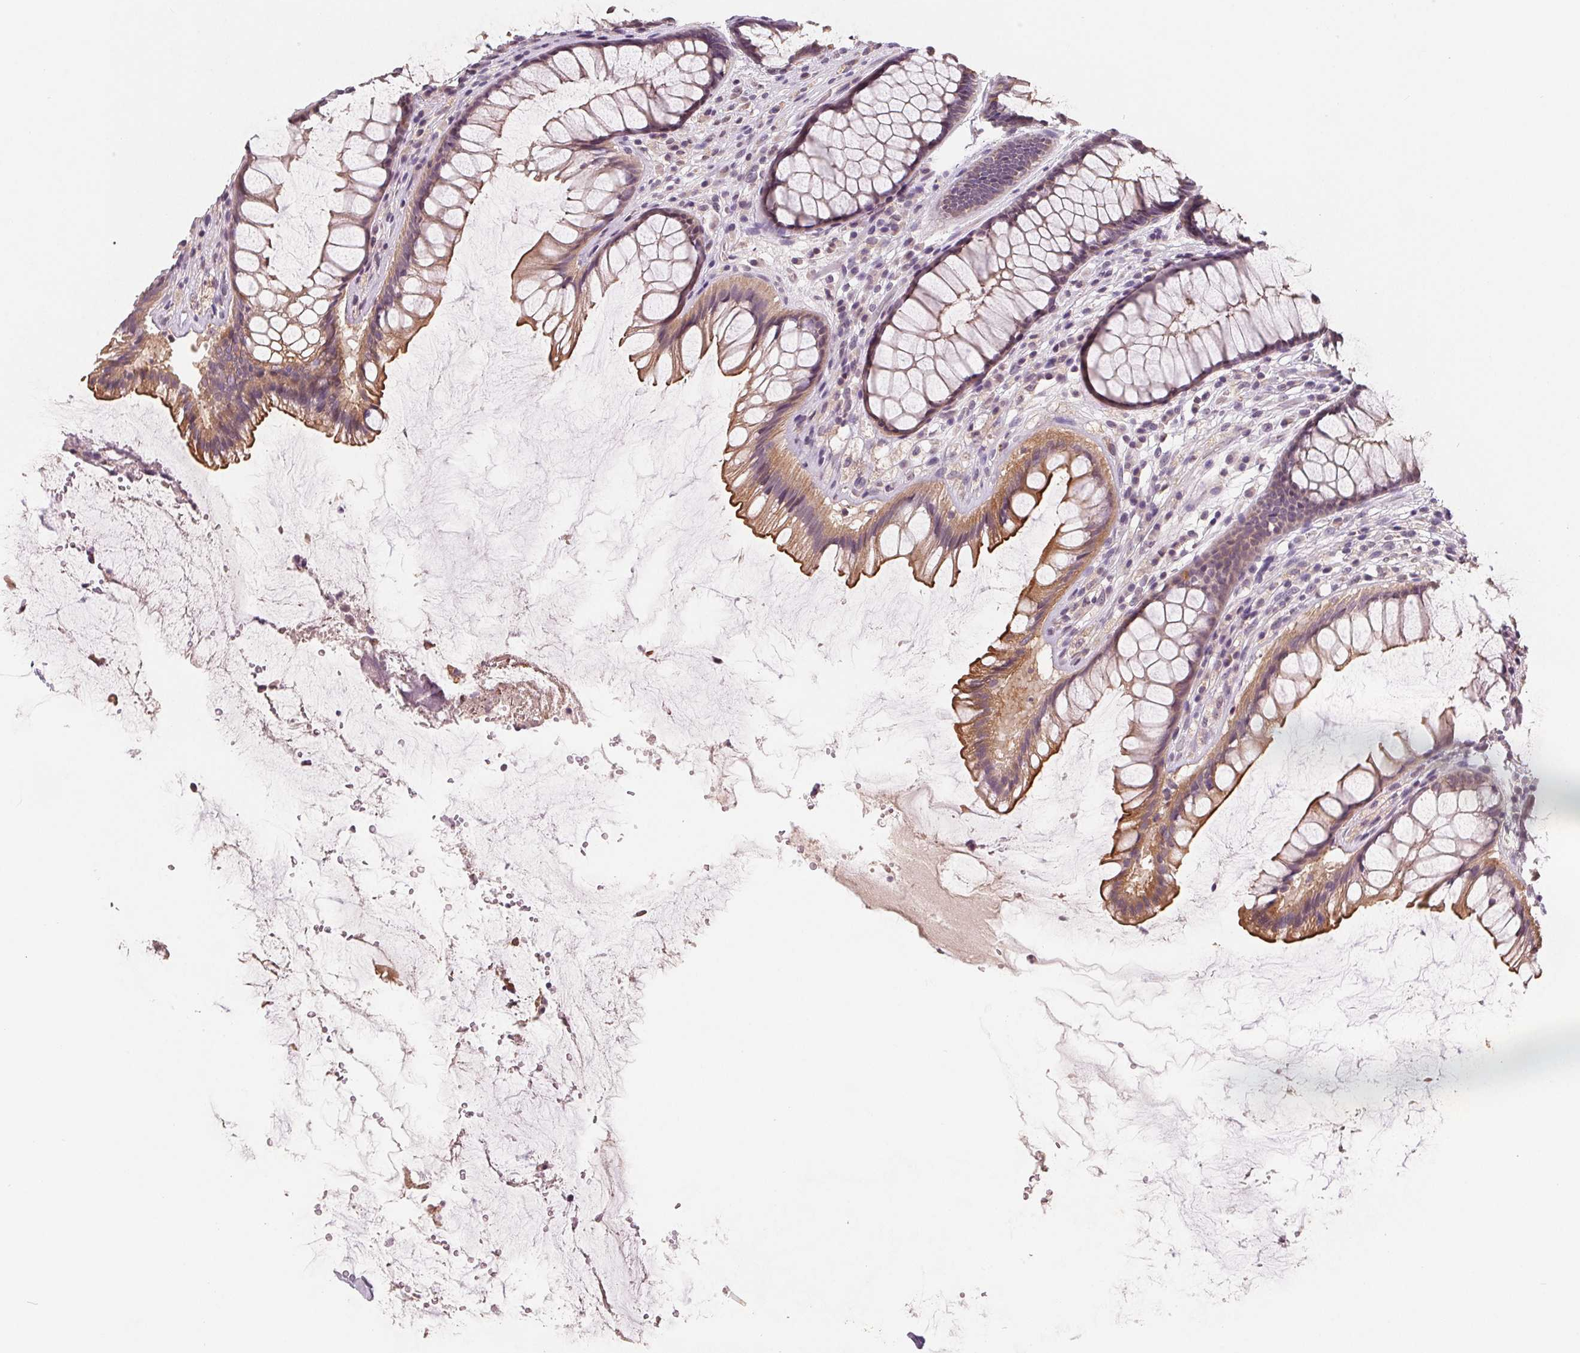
{"staining": {"intensity": "moderate", "quantity": "25%-75%", "location": "cytoplasmic/membranous"}, "tissue": "rectum", "cell_type": "Glandular cells", "image_type": "normal", "snomed": [{"axis": "morphology", "description": "Normal tissue, NOS"}, {"axis": "topography", "description": "Rectum"}], "caption": "An image showing moderate cytoplasmic/membranous expression in approximately 25%-75% of glandular cells in unremarkable rectum, as visualized by brown immunohistochemical staining.", "gene": "AQP8", "patient": {"sex": "male", "age": 72}}